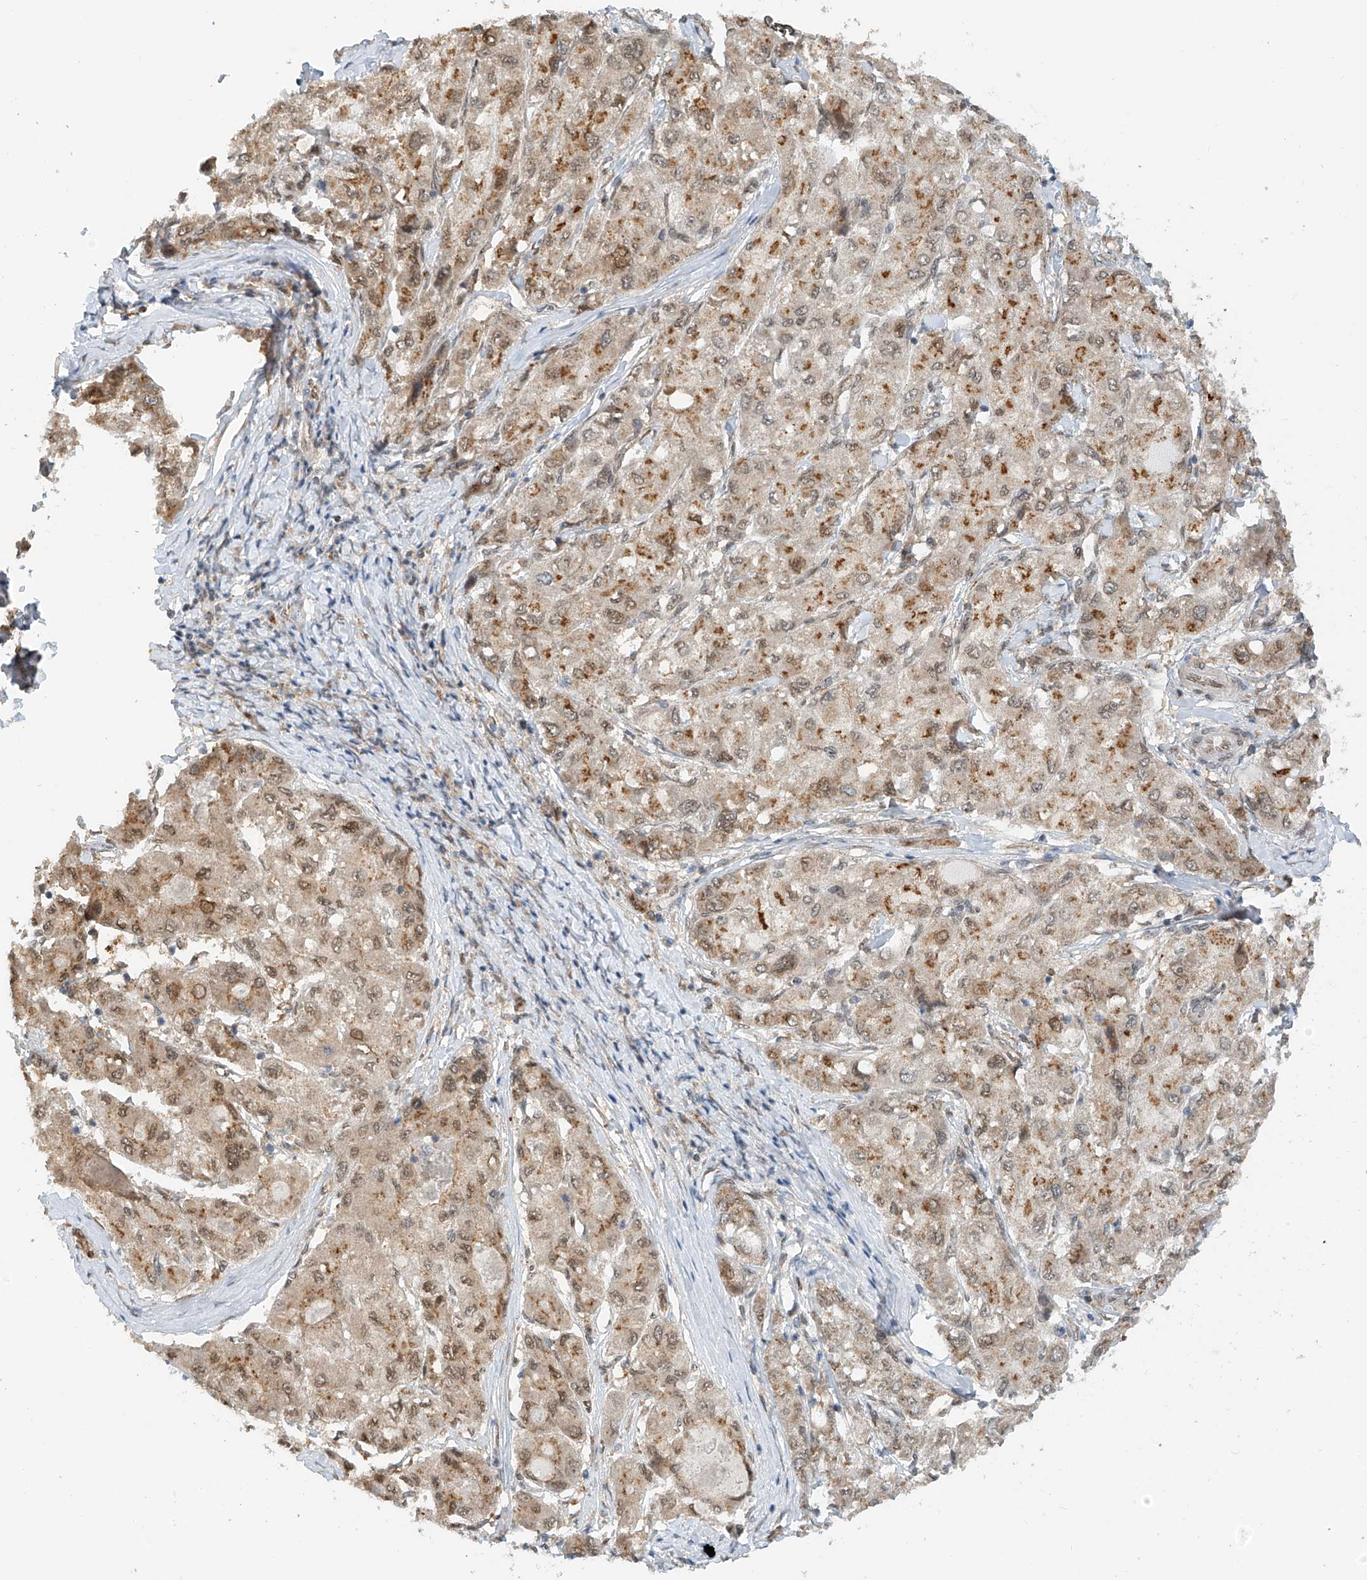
{"staining": {"intensity": "moderate", "quantity": ">75%", "location": "cytoplasmic/membranous"}, "tissue": "liver cancer", "cell_type": "Tumor cells", "image_type": "cancer", "snomed": [{"axis": "morphology", "description": "Carcinoma, Hepatocellular, NOS"}, {"axis": "topography", "description": "Liver"}], "caption": "Liver cancer (hepatocellular carcinoma) stained with DAB IHC demonstrates medium levels of moderate cytoplasmic/membranous staining in about >75% of tumor cells. (DAB = brown stain, brightfield microscopy at high magnification).", "gene": "STARD9", "patient": {"sex": "male", "age": 80}}